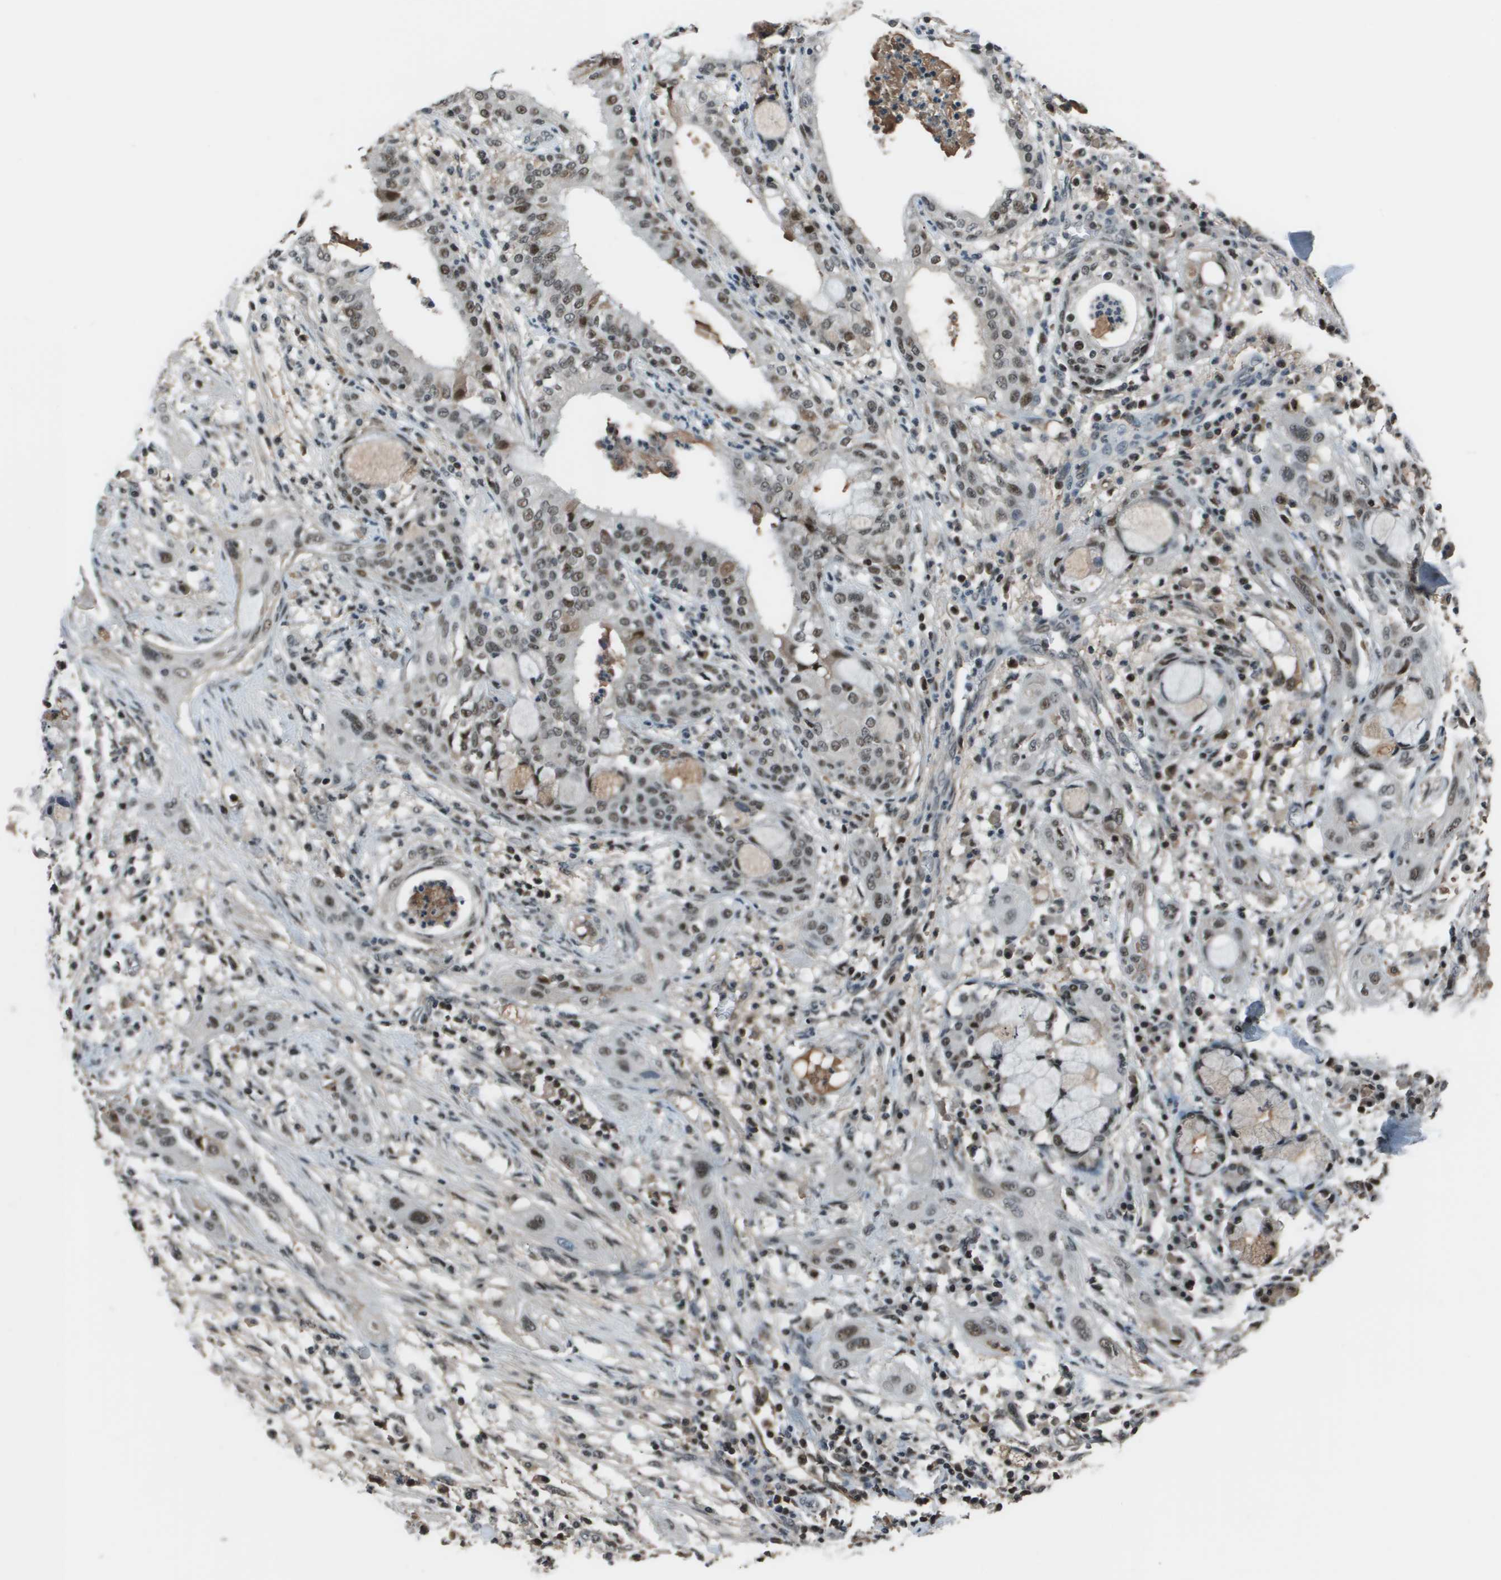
{"staining": {"intensity": "moderate", "quantity": ">75%", "location": "nuclear"}, "tissue": "lung cancer", "cell_type": "Tumor cells", "image_type": "cancer", "snomed": [{"axis": "morphology", "description": "Squamous cell carcinoma, NOS"}, {"axis": "topography", "description": "Lung"}], "caption": "Immunohistochemistry (IHC) image of neoplastic tissue: lung squamous cell carcinoma stained using IHC shows medium levels of moderate protein expression localized specifically in the nuclear of tumor cells, appearing as a nuclear brown color.", "gene": "THRAP3", "patient": {"sex": "female", "age": 47}}